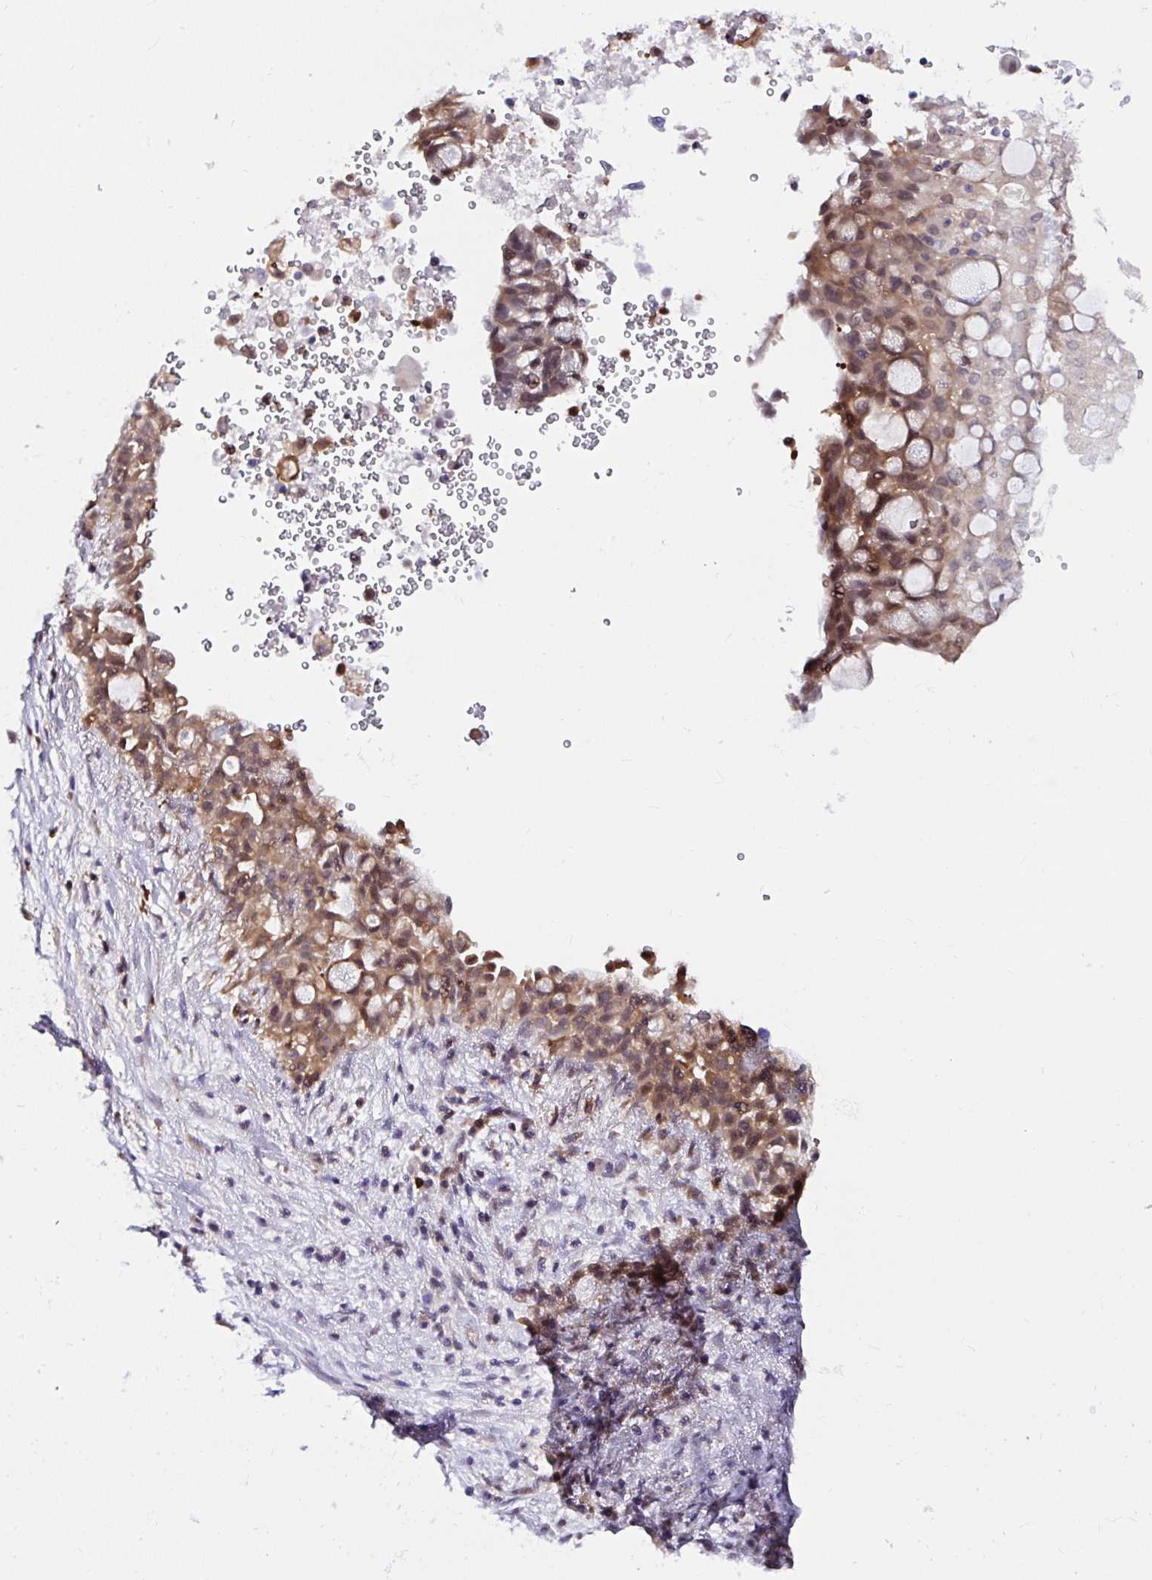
{"staining": {"intensity": "moderate", "quantity": ">75%", "location": "cytoplasmic/membranous,nuclear"}, "tissue": "lung cancer", "cell_type": "Tumor cells", "image_type": "cancer", "snomed": [{"axis": "morphology", "description": "Adenocarcinoma, NOS"}, {"axis": "topography", "description": "Lung"}], "caption": "Moderate cytoplasmic/membranous and nuclear protein expression is appreciated in approximately >75% of tumor cells in lung adenocarcinoma. (DAB (3,3'-diaminobenzidine) = brown stain, brightfield microscopy at high magnification).", "gene": "PIN4", "patient": {"sex": "female", "age": 44}}